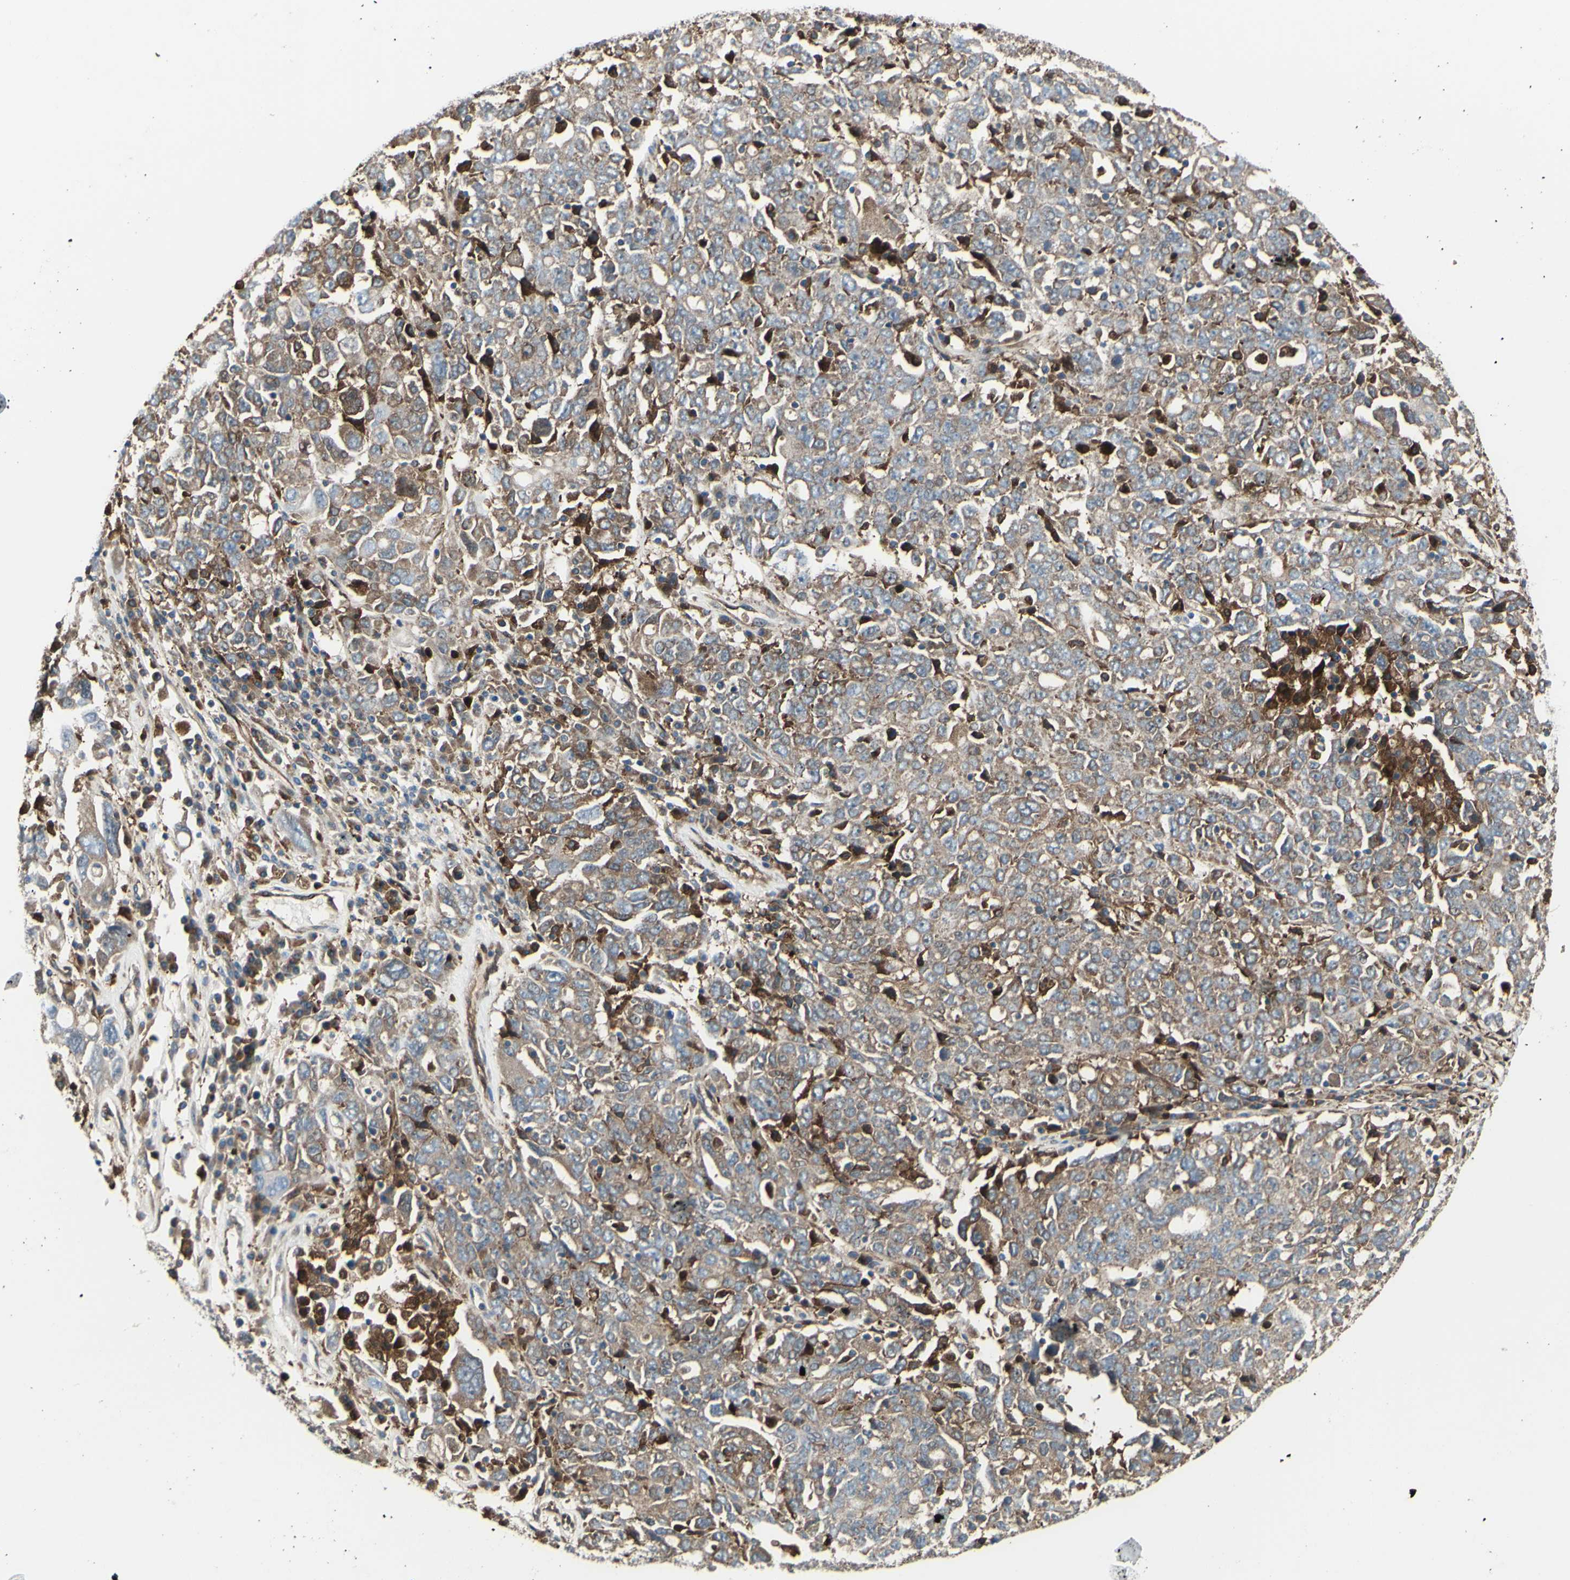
{"staining": {"intensity": "moderate", "quantity": ">75%", "location": "cytoplasmic/membranous"}, "tissue": "ovarian cancer", "cell_type": "Tumor cells", "image_type": "cancer", "snomed": [{"axis": "morphology", "description": "Carcinoma, endometroid"}, {"axis": "topography", "description": "Ovary"}], "caption": "High-power microscopy captured an immunohistochemistry (IHC) micrograph of ovarian endometroid carcinoma, revealing moderate cytoplasmic/membranous positivity in approximately >75% of tumor cells. The protein of interest is stained brown, and the nuclei are stained in blue (DAB (3,3'-diaminobenzidine) IHC with brightfield microscopy, high magnification).", "gene": "IGSF9B", "patient": {"sex": "female", "age": 62}}